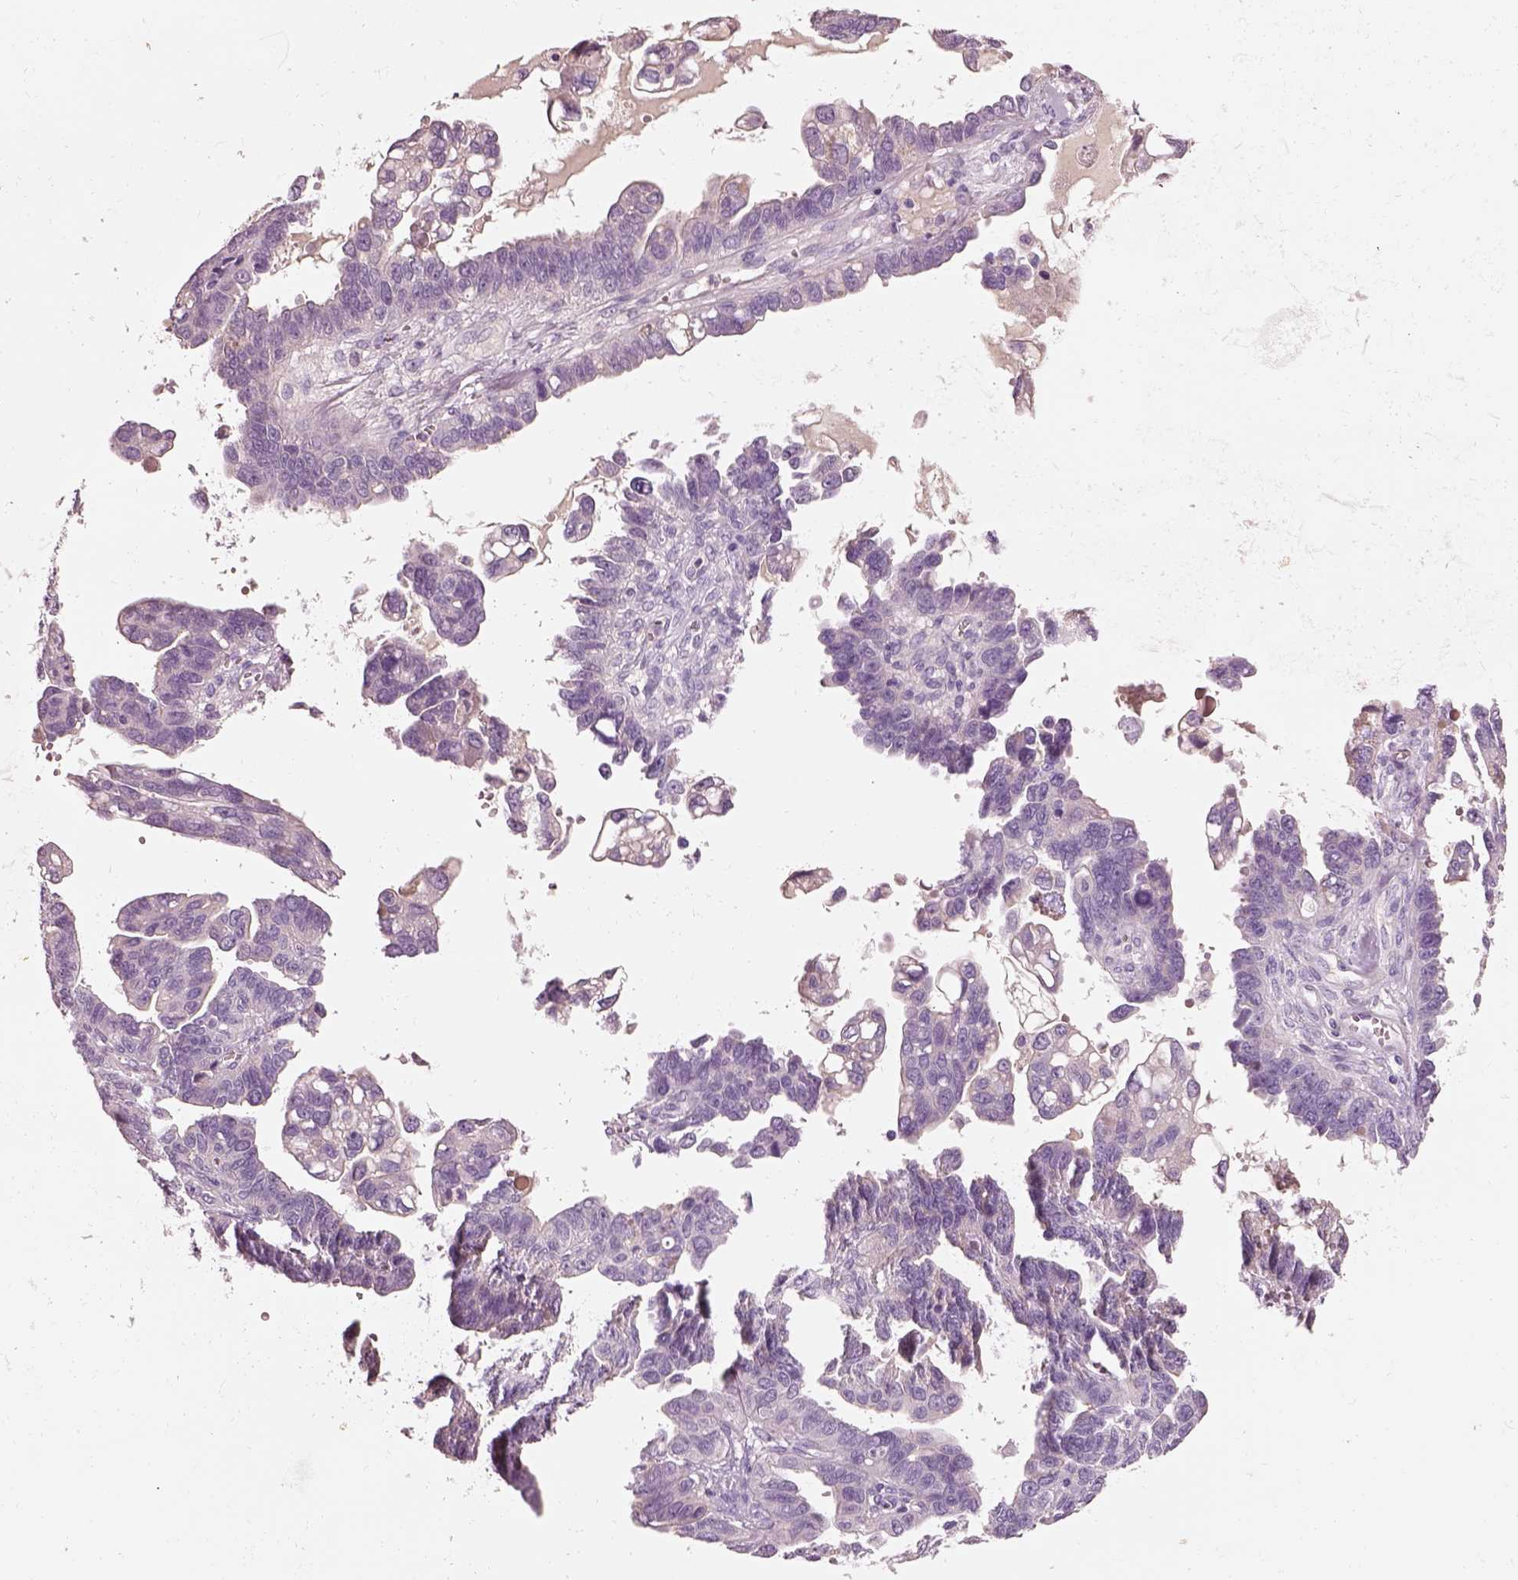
{"staining": {"intensity": "negative", "quantity": "none", "location": "none"}, "tissue": "ovarian cancer", "cell_type": "Tumor cells", "image_type": "cancer", "snomed": [{"axis": "morphology", "description": "Cystadenocarcinoma, serous, NOS"}, {"axis": "topography", "description": "Ovary"}], "caption": "Immunohistochemistry (IHC) image of neoplastic tissue: human serous cystadenocarcinoma (ovarian) stained with DAB displays no significant protein expression in tumor cells. Nuclei are stained in blue.", "gene": "IGLL1", "patient": {"sex": "female", "age": 69}}